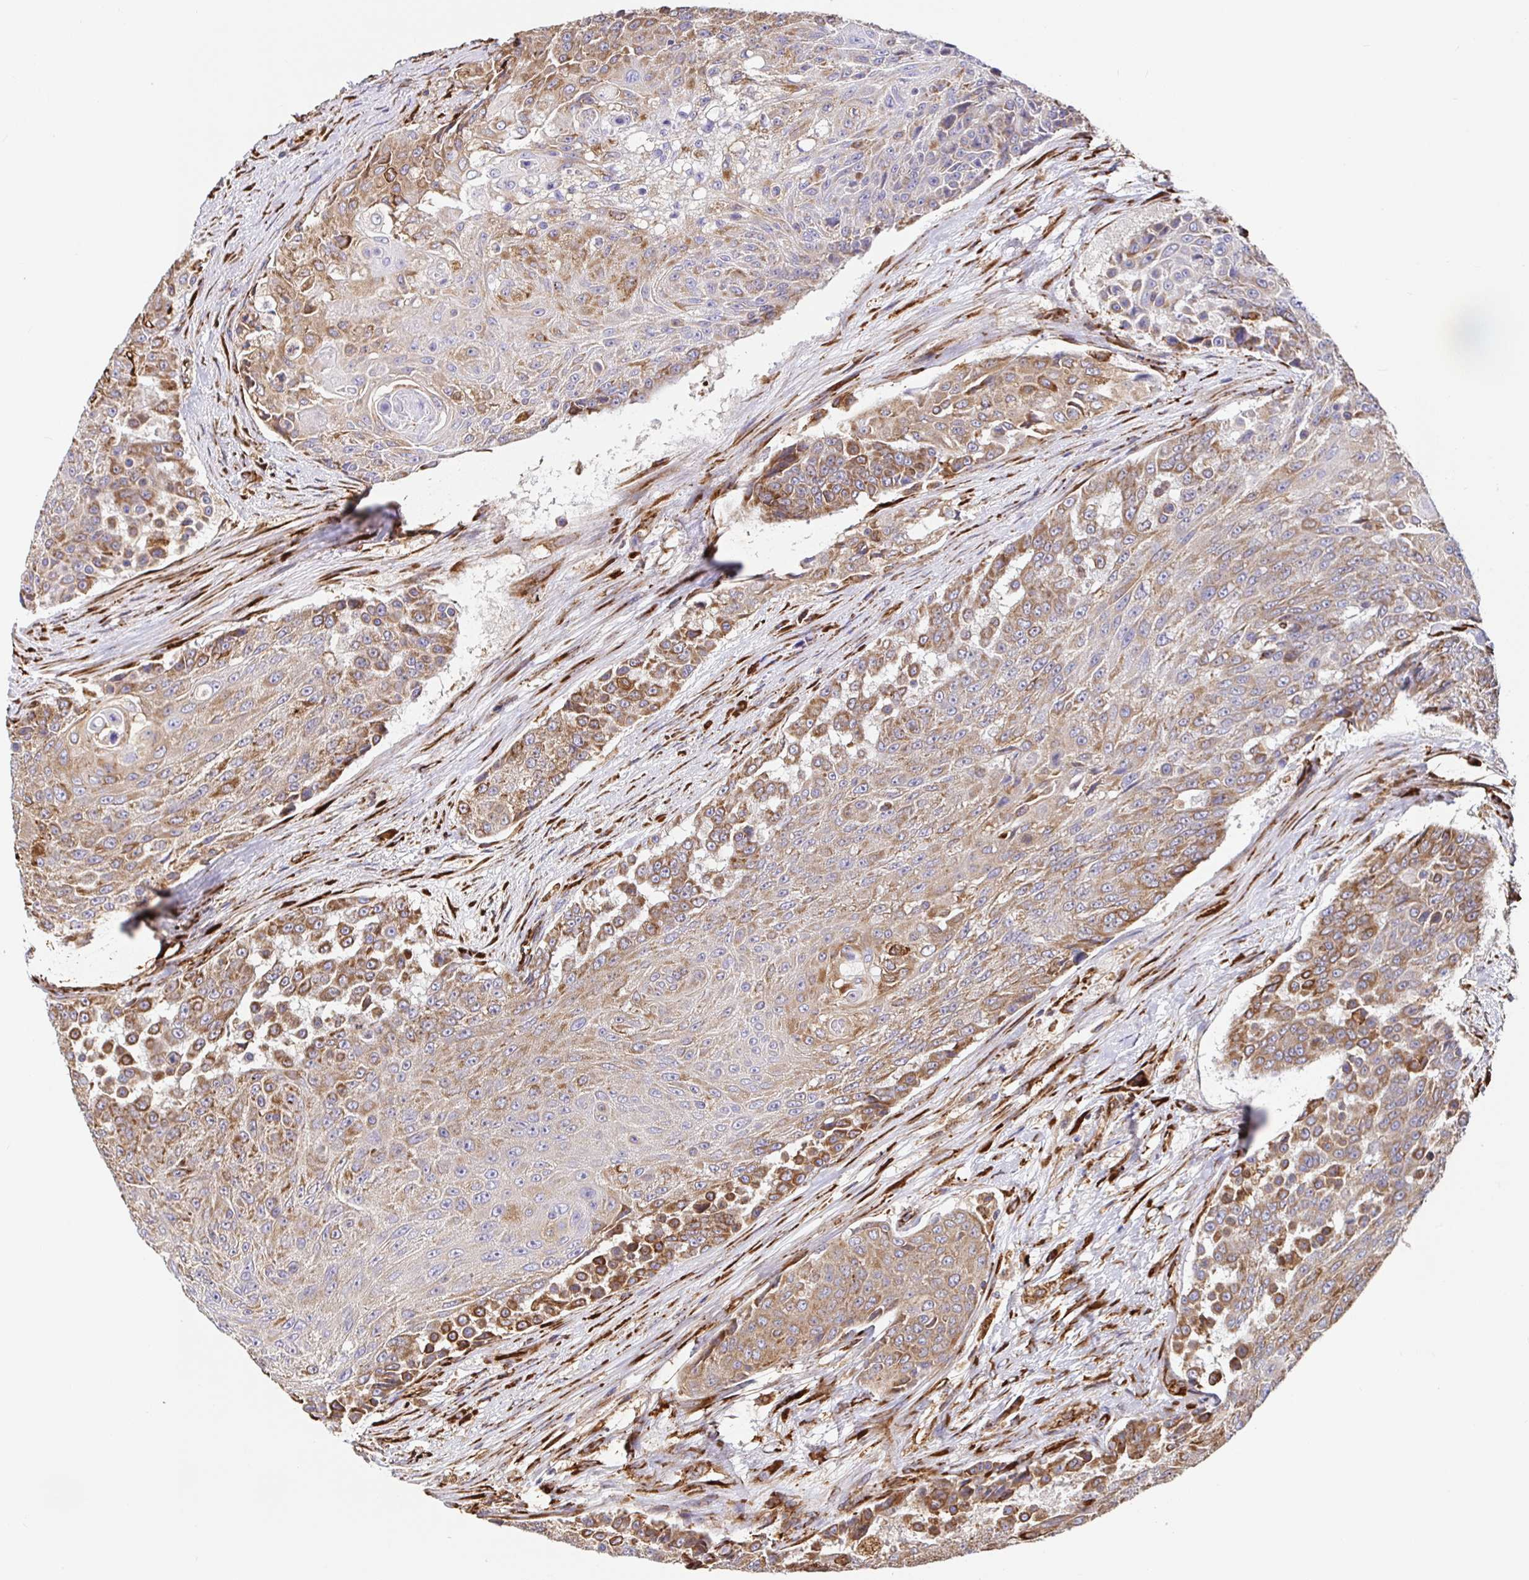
{"staining": {"intensity": "moderate", "quantity": "25%-75%", "location": "cytoplasmic/membranous"}, "tissue": "urothelial cancer", "cell_type": "Tumor cells", "image_type": "cancer", "snomed": [{"axis": "morphology", "description": "Urothelial carcinoma, High grade"}, {"axis": "topography", "description": "Urinary bladder"}], "caption": "Urothelial cancer stained with a brown dye demonstrates moderate cytoplasmic/membranous positive expression in about 25%-75% of tumor cells.", "gene": "MAOA", "patient": {"sex": "female", "age": 63}}